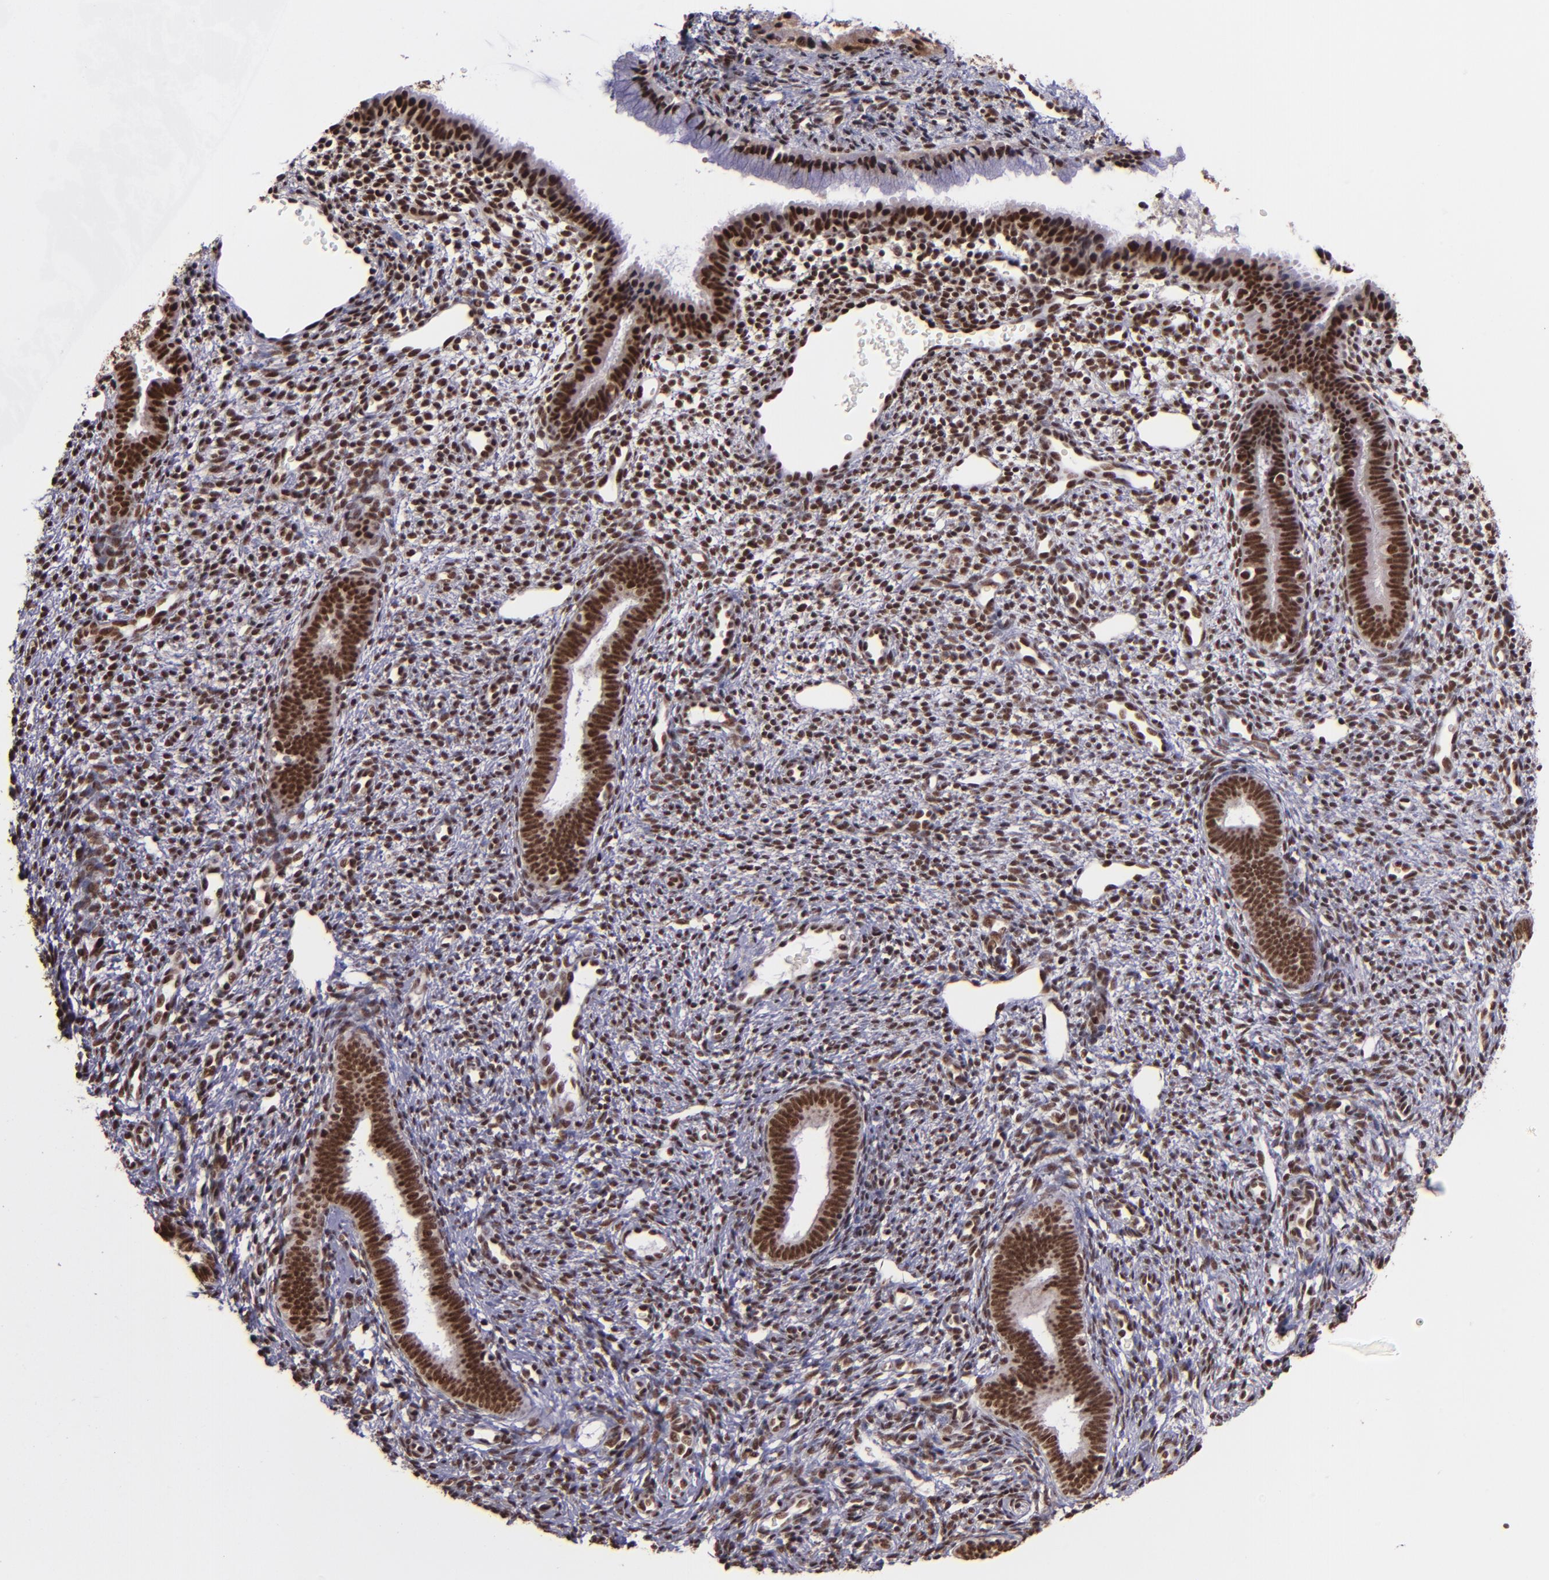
{"staining": {"intensity": "moderate", "quantity": ">75%", "location": "nuclear"}, "tissue": "endometrium", "cell_type": "Cells in endometrial stroma", "image_type": "normal", "snomed": [{"axis": "morphology", "description": "Normal tissue, NOS"}, {"axis": "topography", "description": "Endometrium"}], "caption": "Moderate nuclear staining is appreciated in about >75% of cells in endometrial stroma in normal endometrium. (Brightfield microscopy of DAB IHC at high magnification).", "gene": "PQBP1", "patient": {"sex": "female", "age": 27}}